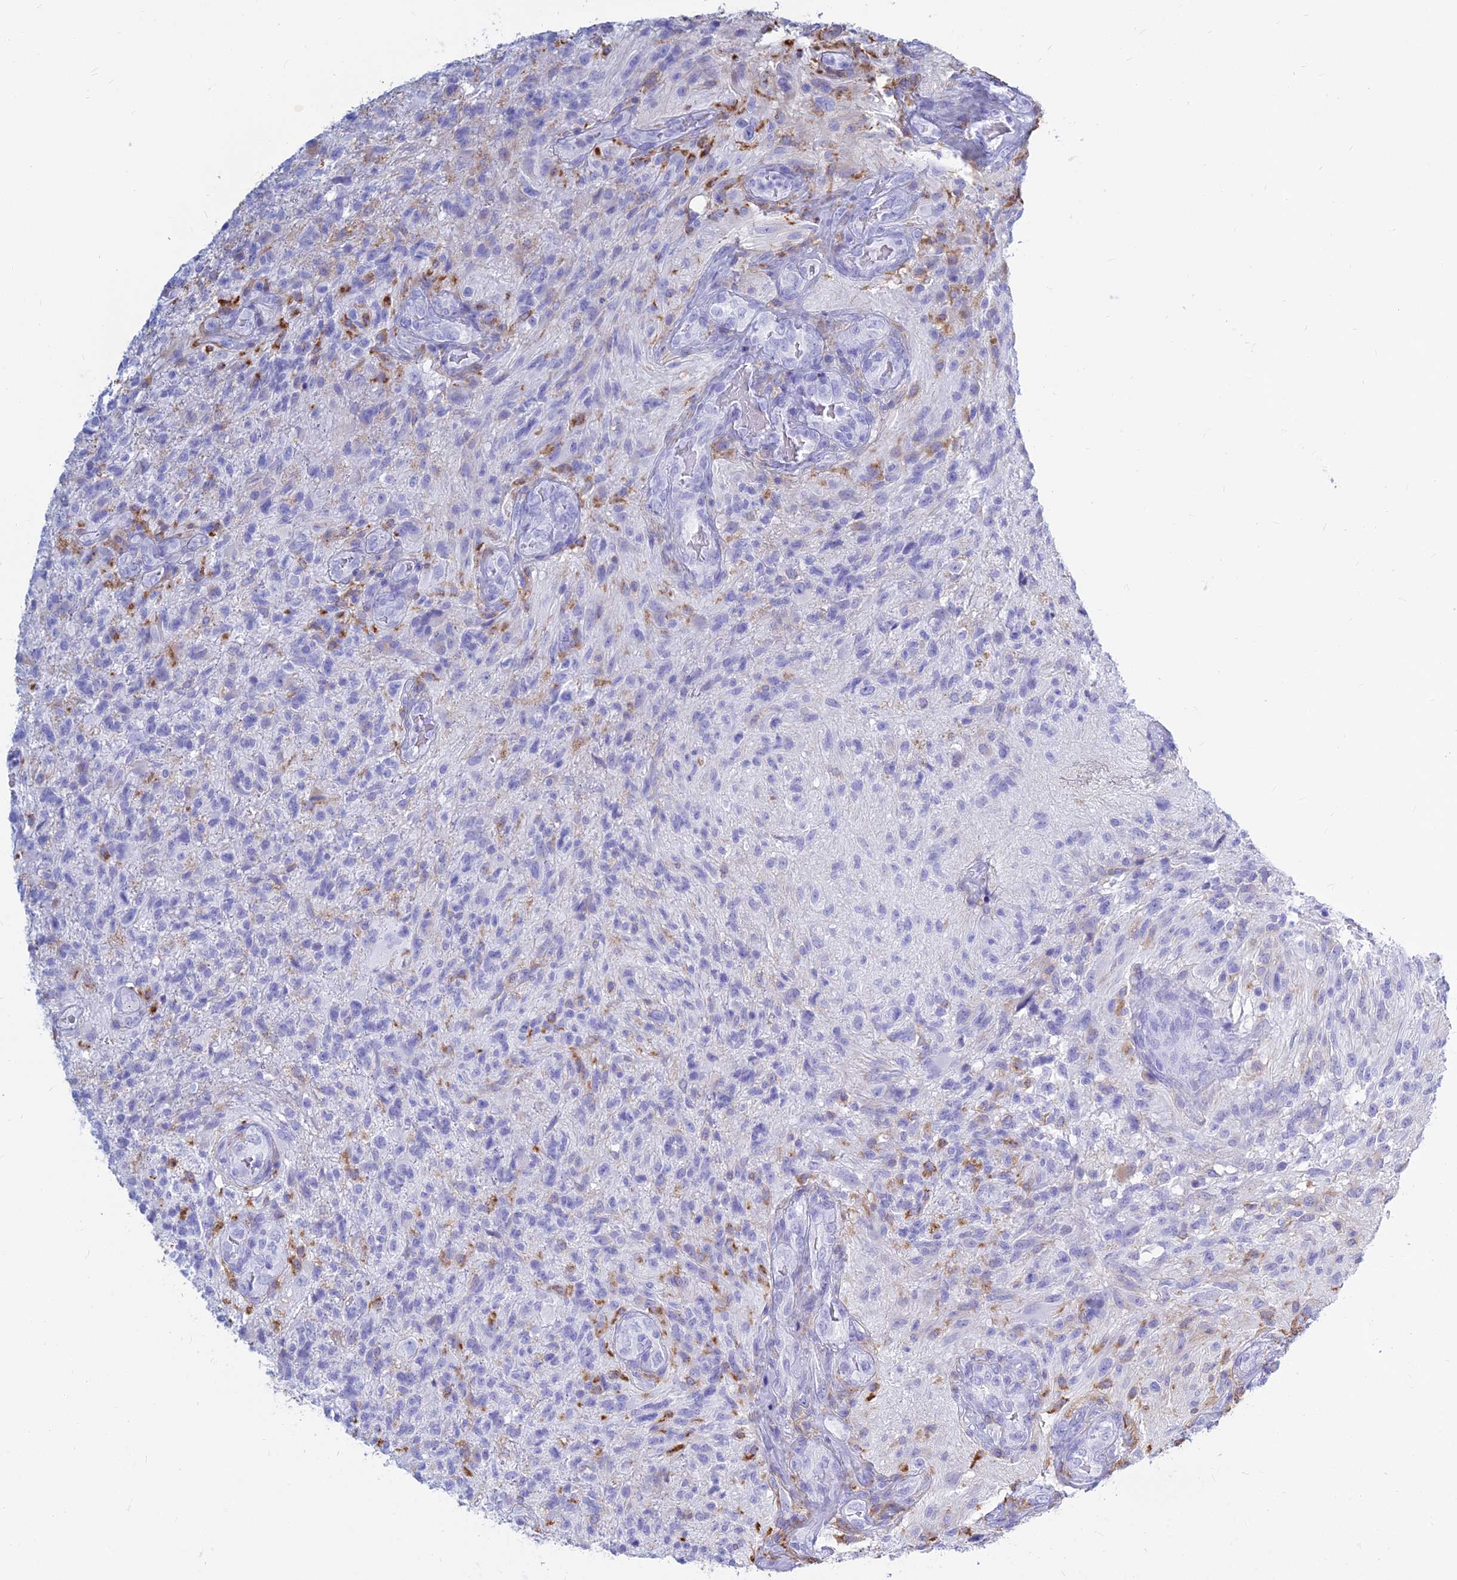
{"staining": {"intensity": "negative", "quantity": "none", "location": "none"}, "tissue": "glioma", "cell_type": "Tumor cells", "image_type": "cancer", "snomed": [{"axis": "morphology", "description": "Glioma, malignant, High grade"}, {"axis": "topography", "description": "Brain"}], "caption": "Immunohistochemistry (IHC) of human glioma shows no staining in tumor cells. Brightfield microscopy of immunohistochemistry stained with DAB (brown) and hematoxylin (blue), captured at high magnification.", "gene": "HLA-DRB1", "patient": {"sex": "male", "age": 56}}